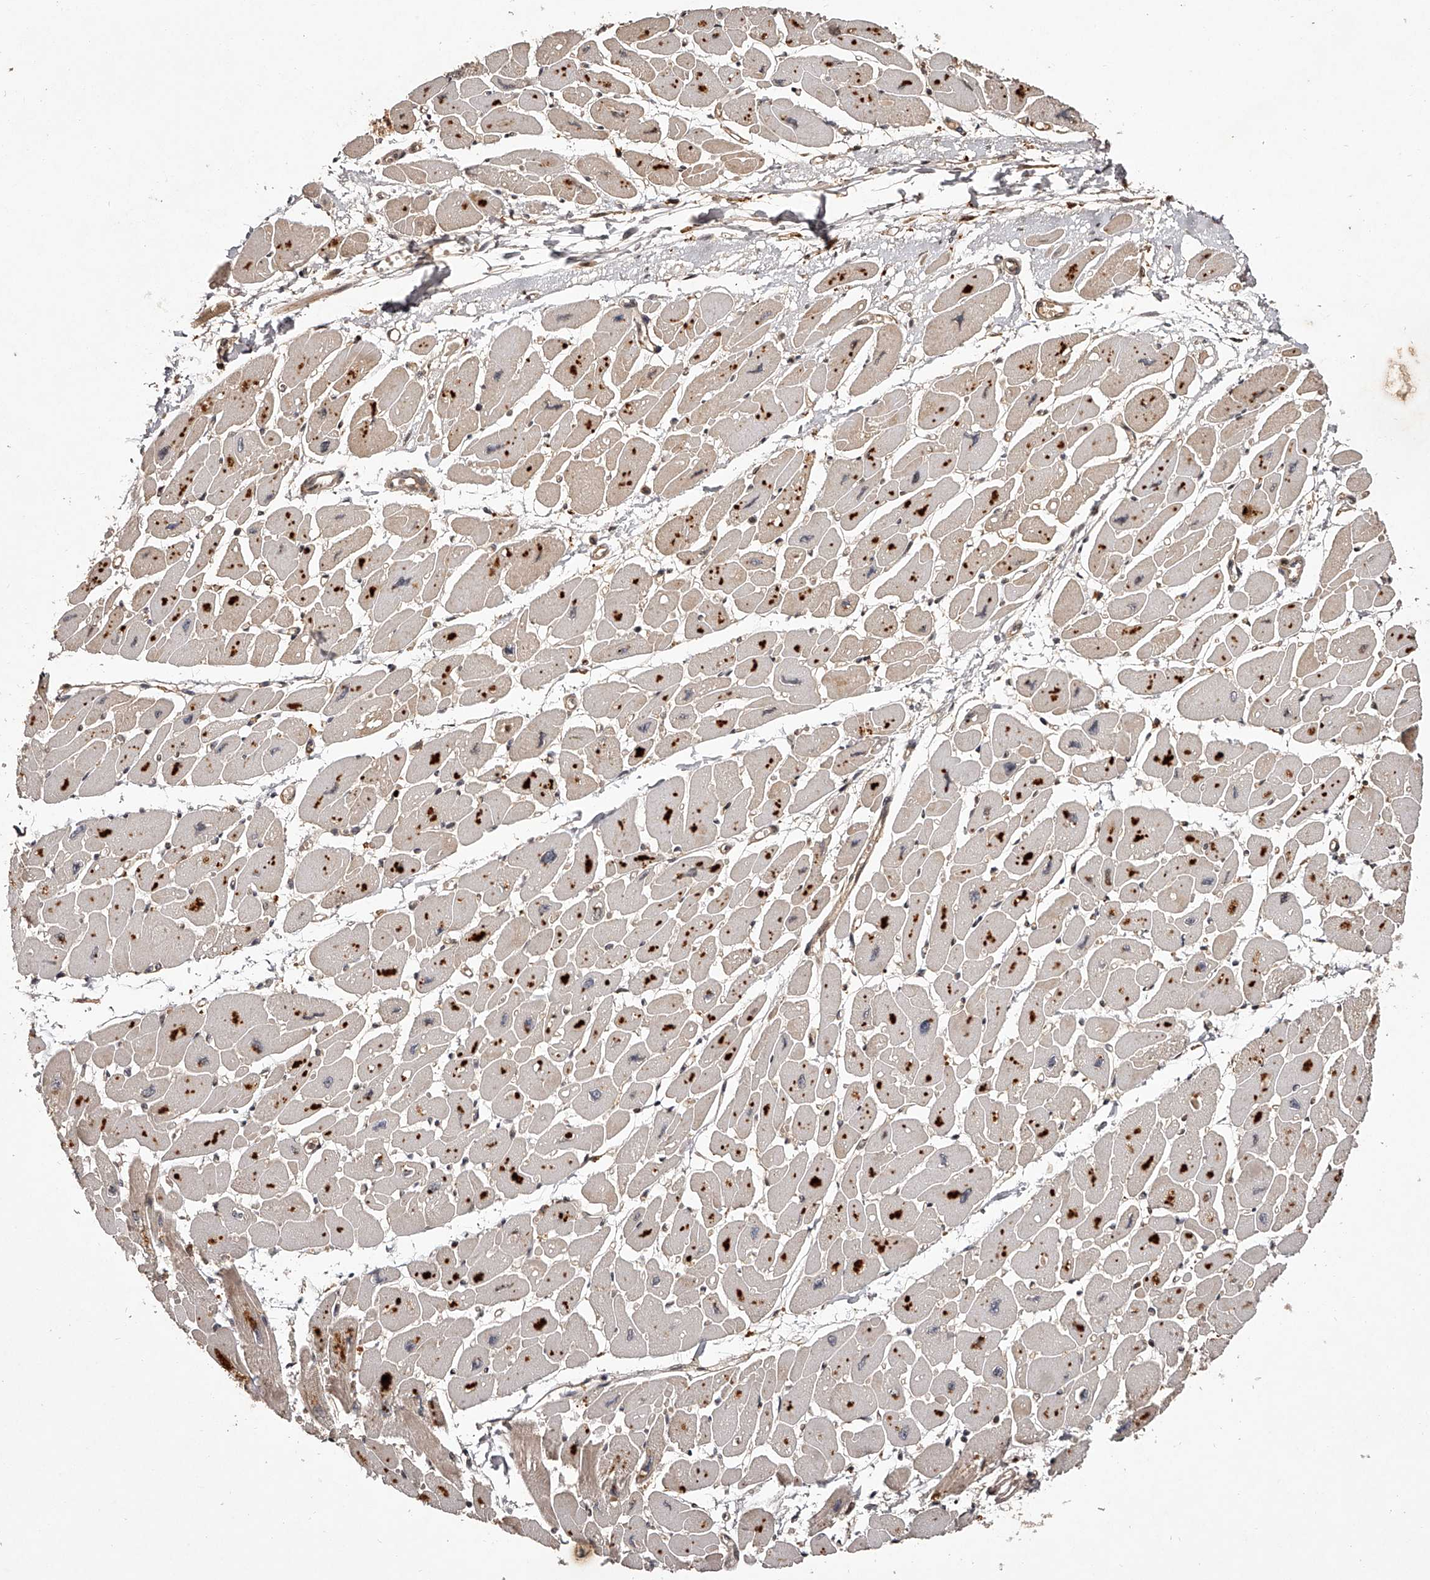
{"staining": {"intensity": "moderate", "quantity": "25%-75%", "location": "cytoplasmic/membranous"}, "tissue": "heart muscle", "cell_type": "Cardiomyocytes", "image_type": "normal", "snomed": [{"axis": "morphology", "description": "Normal tissue, NOS"}, {"axis": "topography", "description": "Heart"}], "caption": "Immunohistochemical staining of benign heart muscle reveals 25%-75% levels of moderate cytoplasmic/membranous protein expression in about 25%-75% of cardiomyocytes.", "gene": "CRYZL1", "patient": {"sex": "female", "age": 54}}